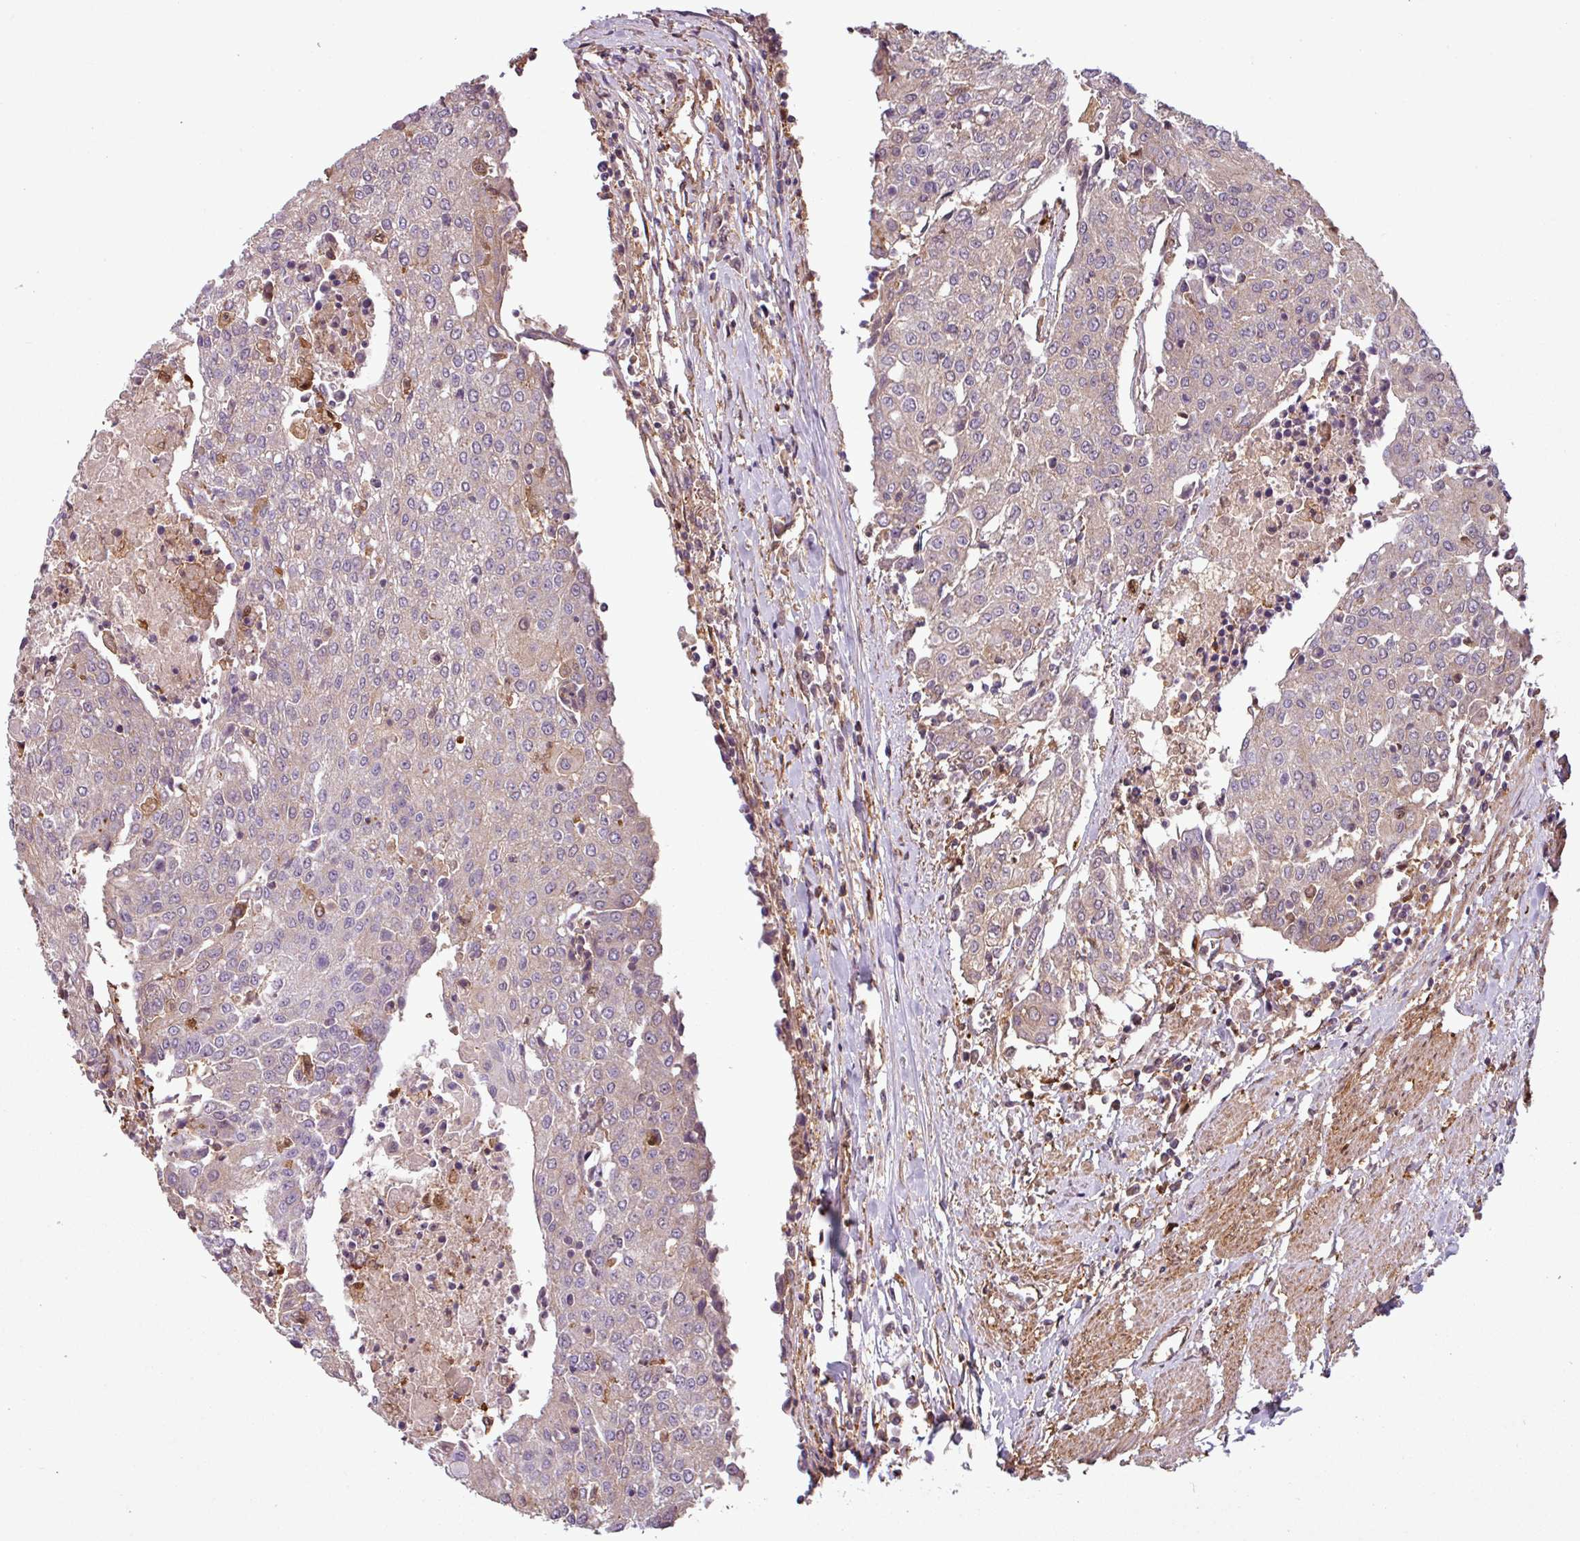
{"staining": {"intensity": "weak", "quantity": "<25%", "location": "cytoplasmic/membranous"}, "tissue": "urothelial cancer", "cell_type": "Tumor cells", "image_type": "cancer", "snomed": [{"axis": "morphology", "description": "Urothelial carcinoma, High grade"}, {"axis": "topography", "description": "Urinary bladder"}], "caption": "An image of human urothelial cancer is negative for staining in tumor cells.", "gene": "SH3BGRL", "patient": {"sex": "female", "age": 85}}